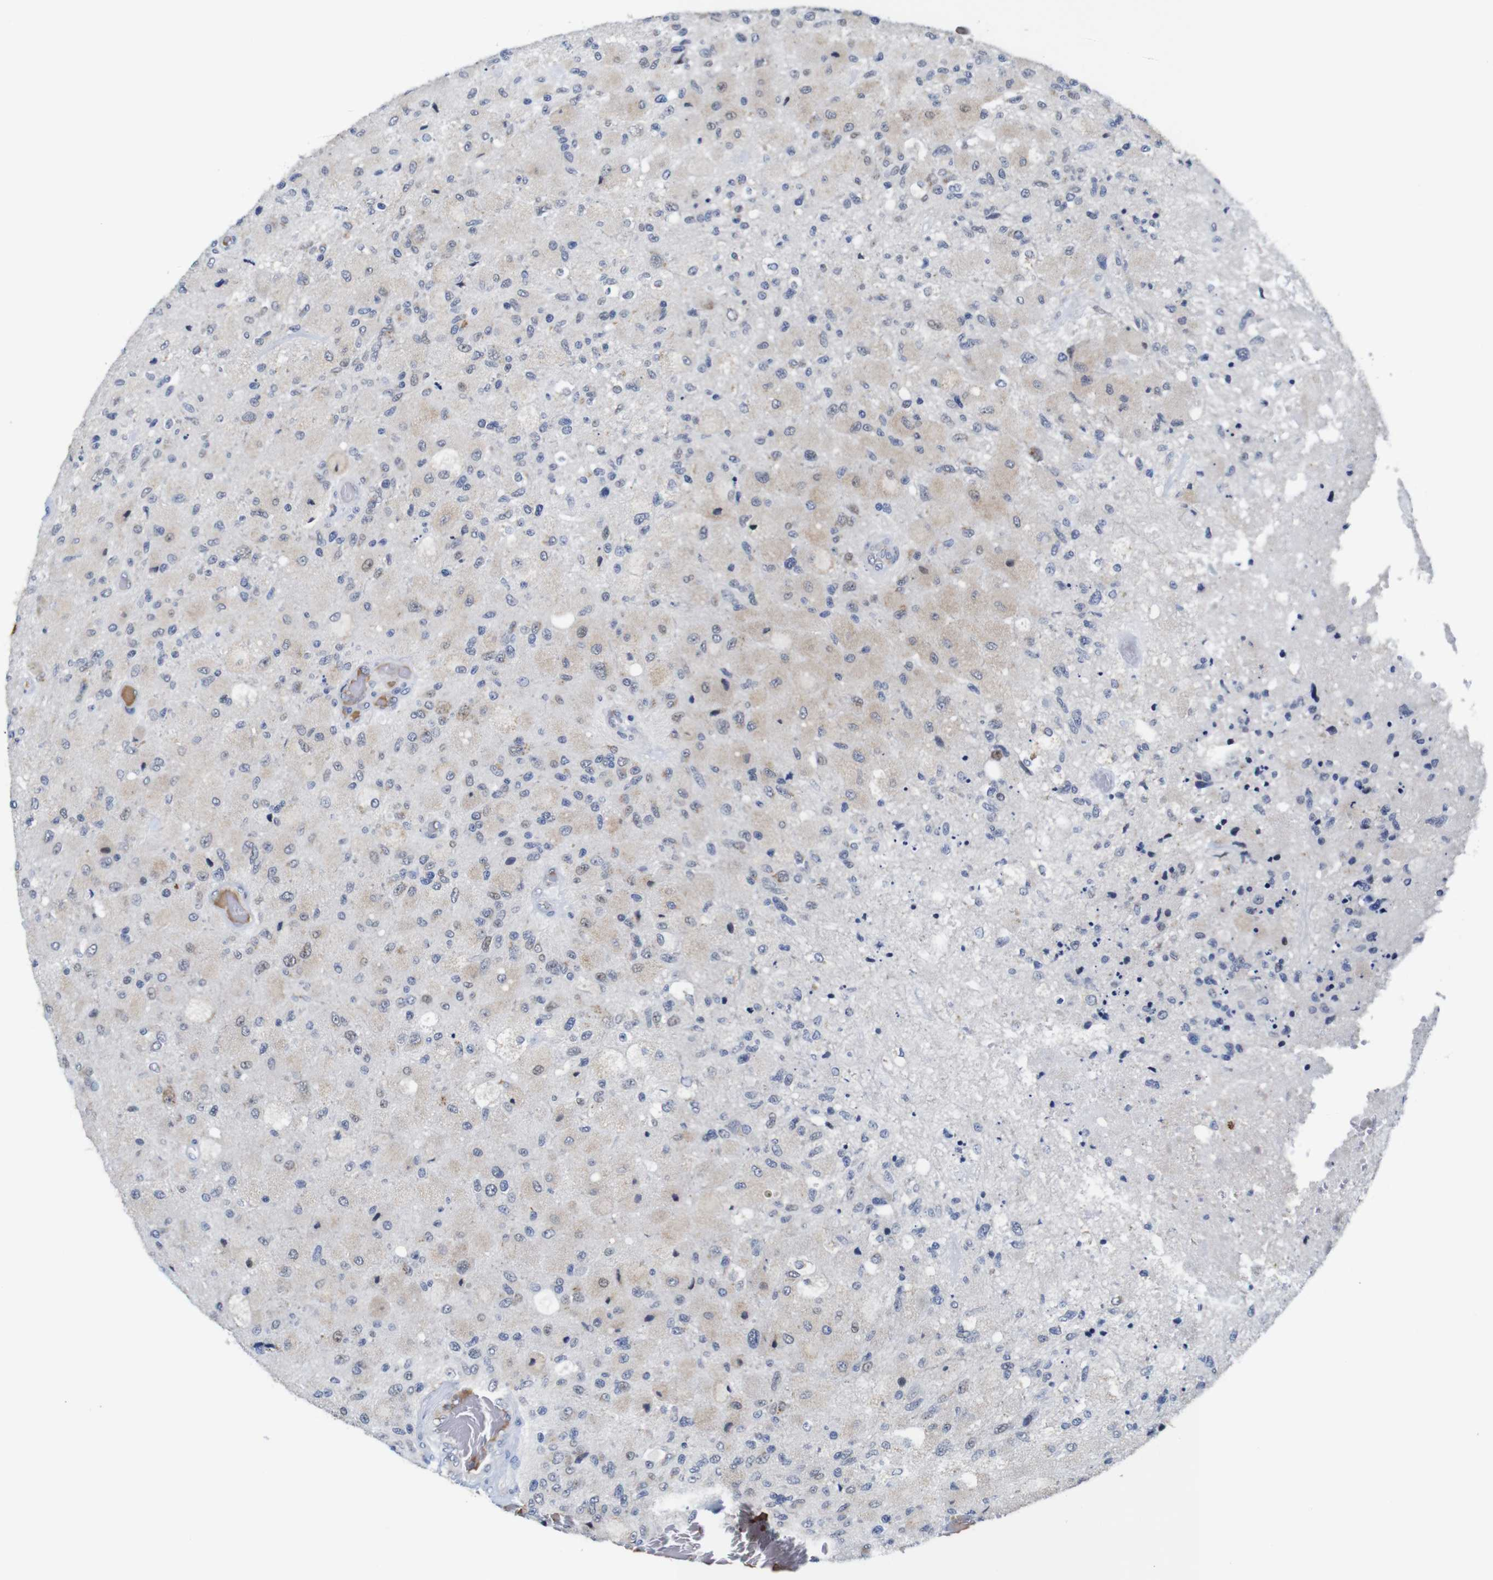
{"staining": {"intensity": "weak", "quantity": "<25%", "location": "cytoplasmic/membranous"}, "tissue": "glioma", "cell_type": "Tumor cells", "image_type": "cancer", "snomed": [{"axis": "morphology", "description": "Normal tissue, NOS"}, {"axis": "morphology", "description": "Glioma, malignant, High grade"}, {"axis": "topography", "description": "Cerebral cortex"}], "caption": "IHC photomicrograph of neoplastic tissue: glioma stained with DAB (3,3'-diaminobenzidine) shows no significant protein expression in tumor cells.", "gene": "FURIN", "patient": {"sex": "male", "age": 77}}